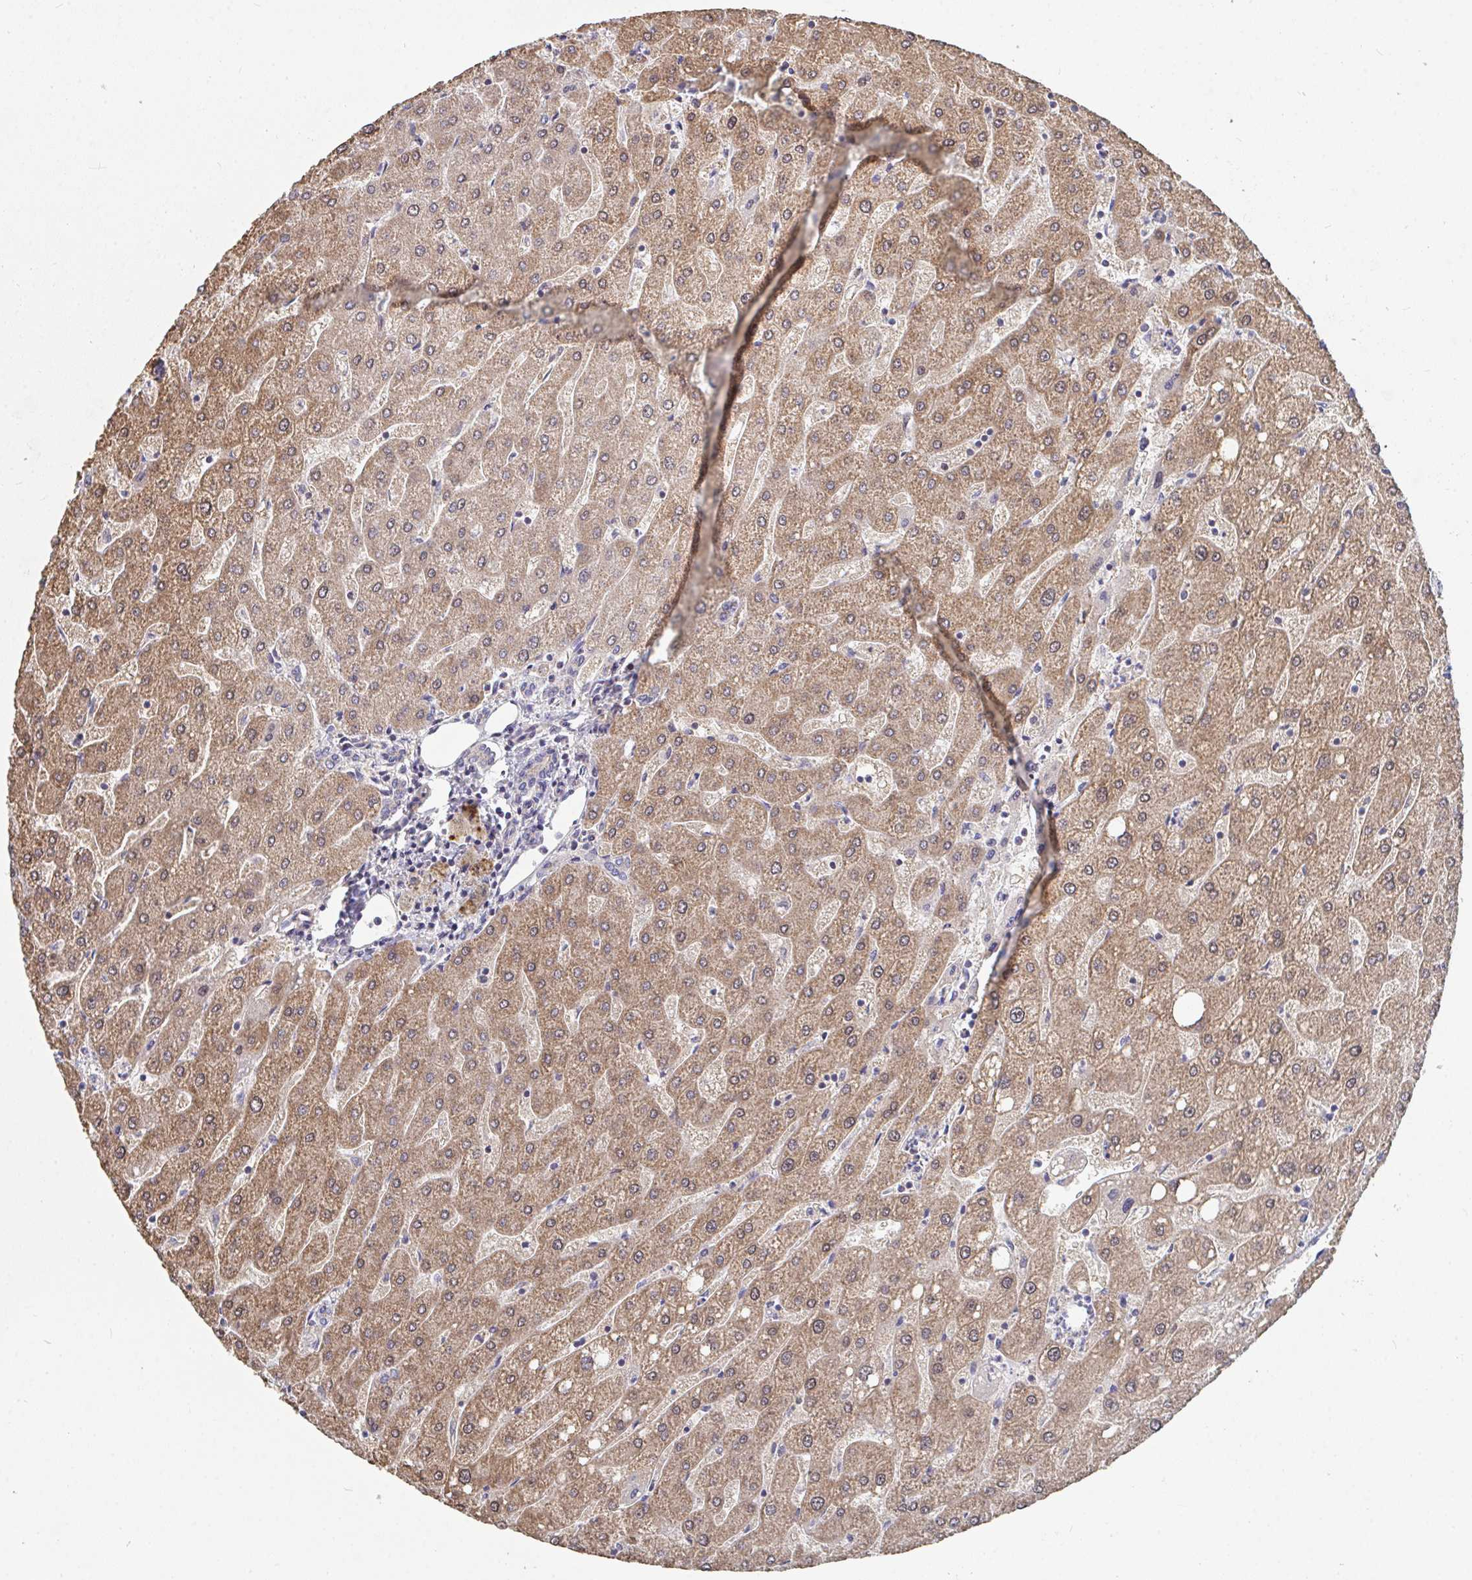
{"staining": {"intensity": "negative", "quantity": "none", "location": "none"}, "tissue": "liver", "cell_type": "Cholangiocytes", "image_type": "normal", "snomed": [{"axis": "morphology", "description": "Normal tissue, NOS"}, {"axis": "topography", "description": "Liver"}], "caption": "The photomicrograph reveals no staining of cholangiocytes in benign liver.", "gene": "EIF1AD", "patient": {"sex": "male", "age": 67}}